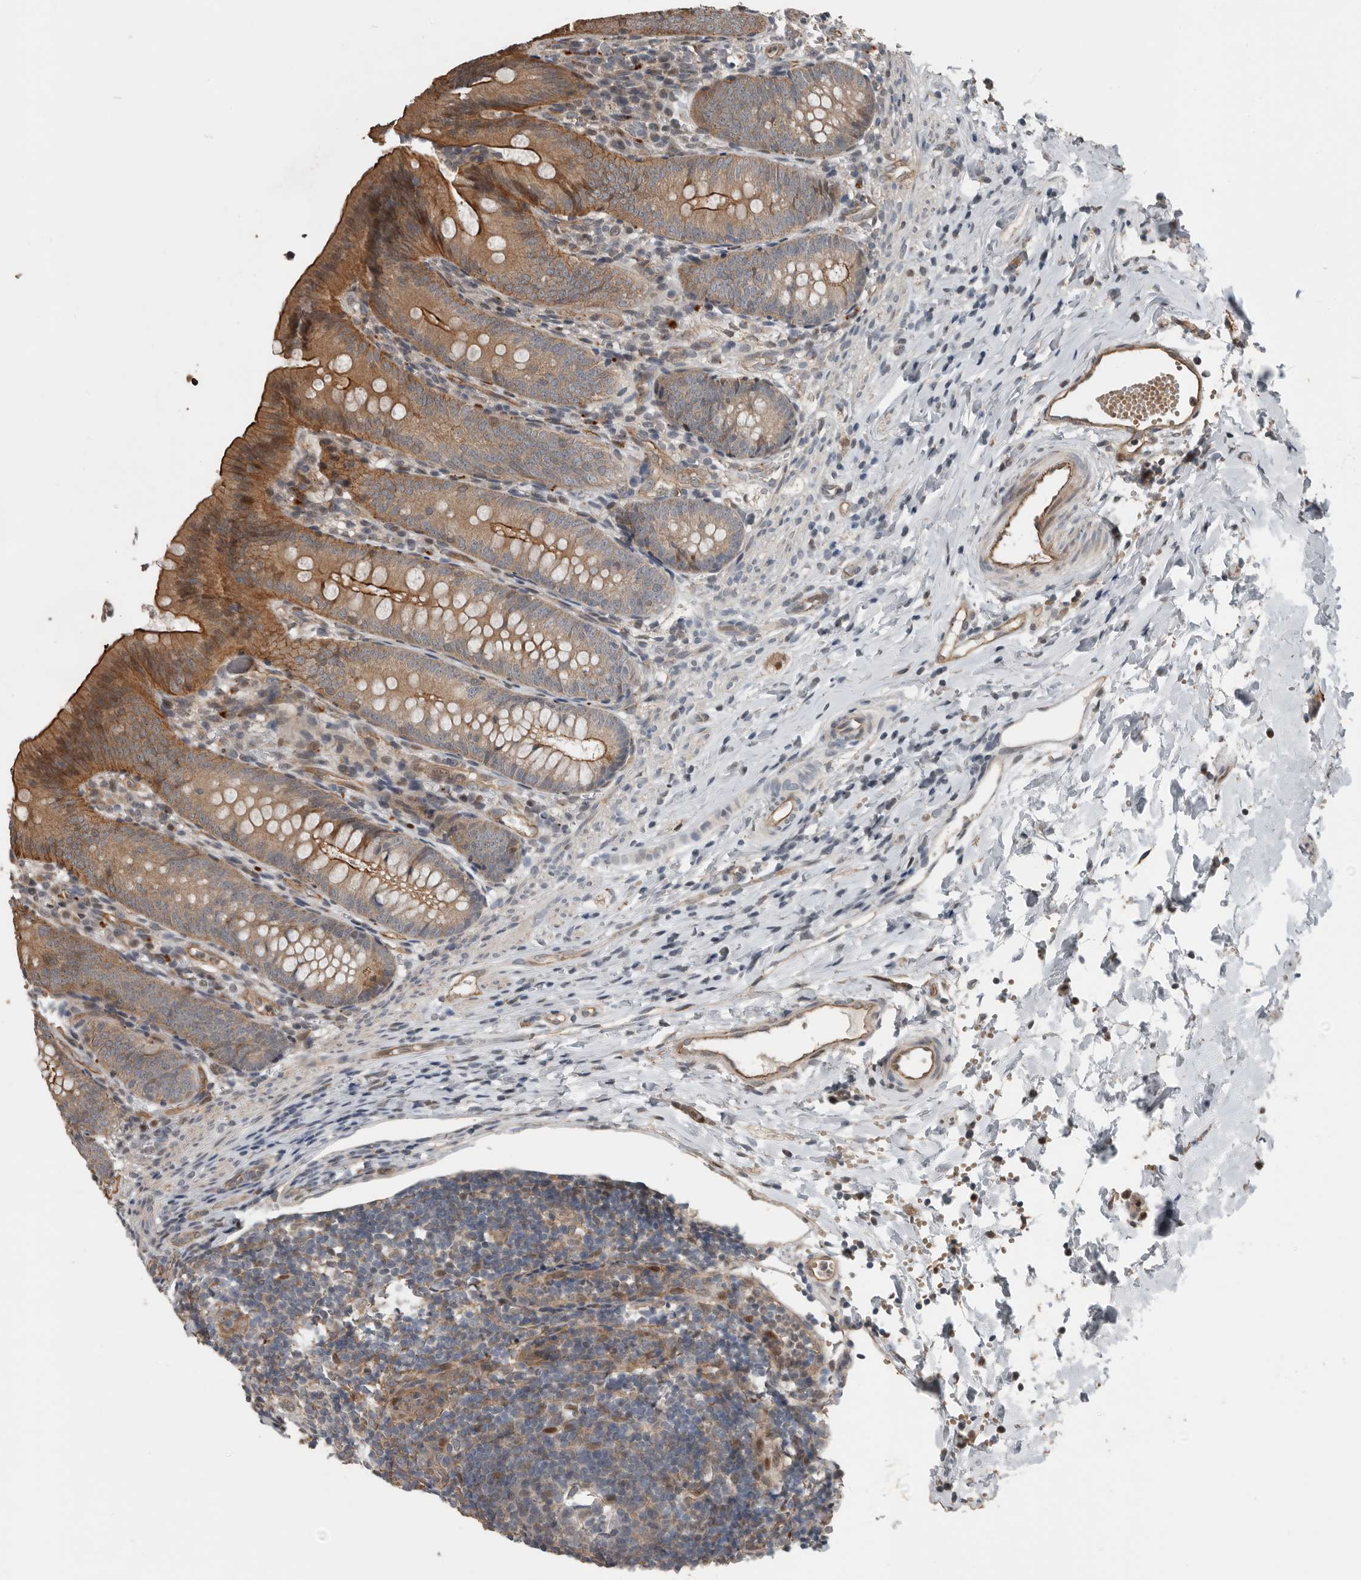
{"staining": {"intensity": "weak", "quantity": "25%-75%", "location": "cytoplasmic/membranous"}, "tissue": "appendix", "cell_type": "Glandular cells", "image_type": "normal", "snomed": [{"axis": "morphology", "description": "Normal tissue, NOS"}, {"axis": "topography", "description": "Appendix"}], "caption": "Immunohistochemistry image of unremarkable appendix: human appendix stained using immunohistochemistry demonstrates low levels of weak protein expression localized specifically in the cytoplasmic/membranous of glandular cells, appearing as a cytoplasmic/membranous brown color.", "gene": "YOD1", "patient": {"sex": "male", "age": 1}}